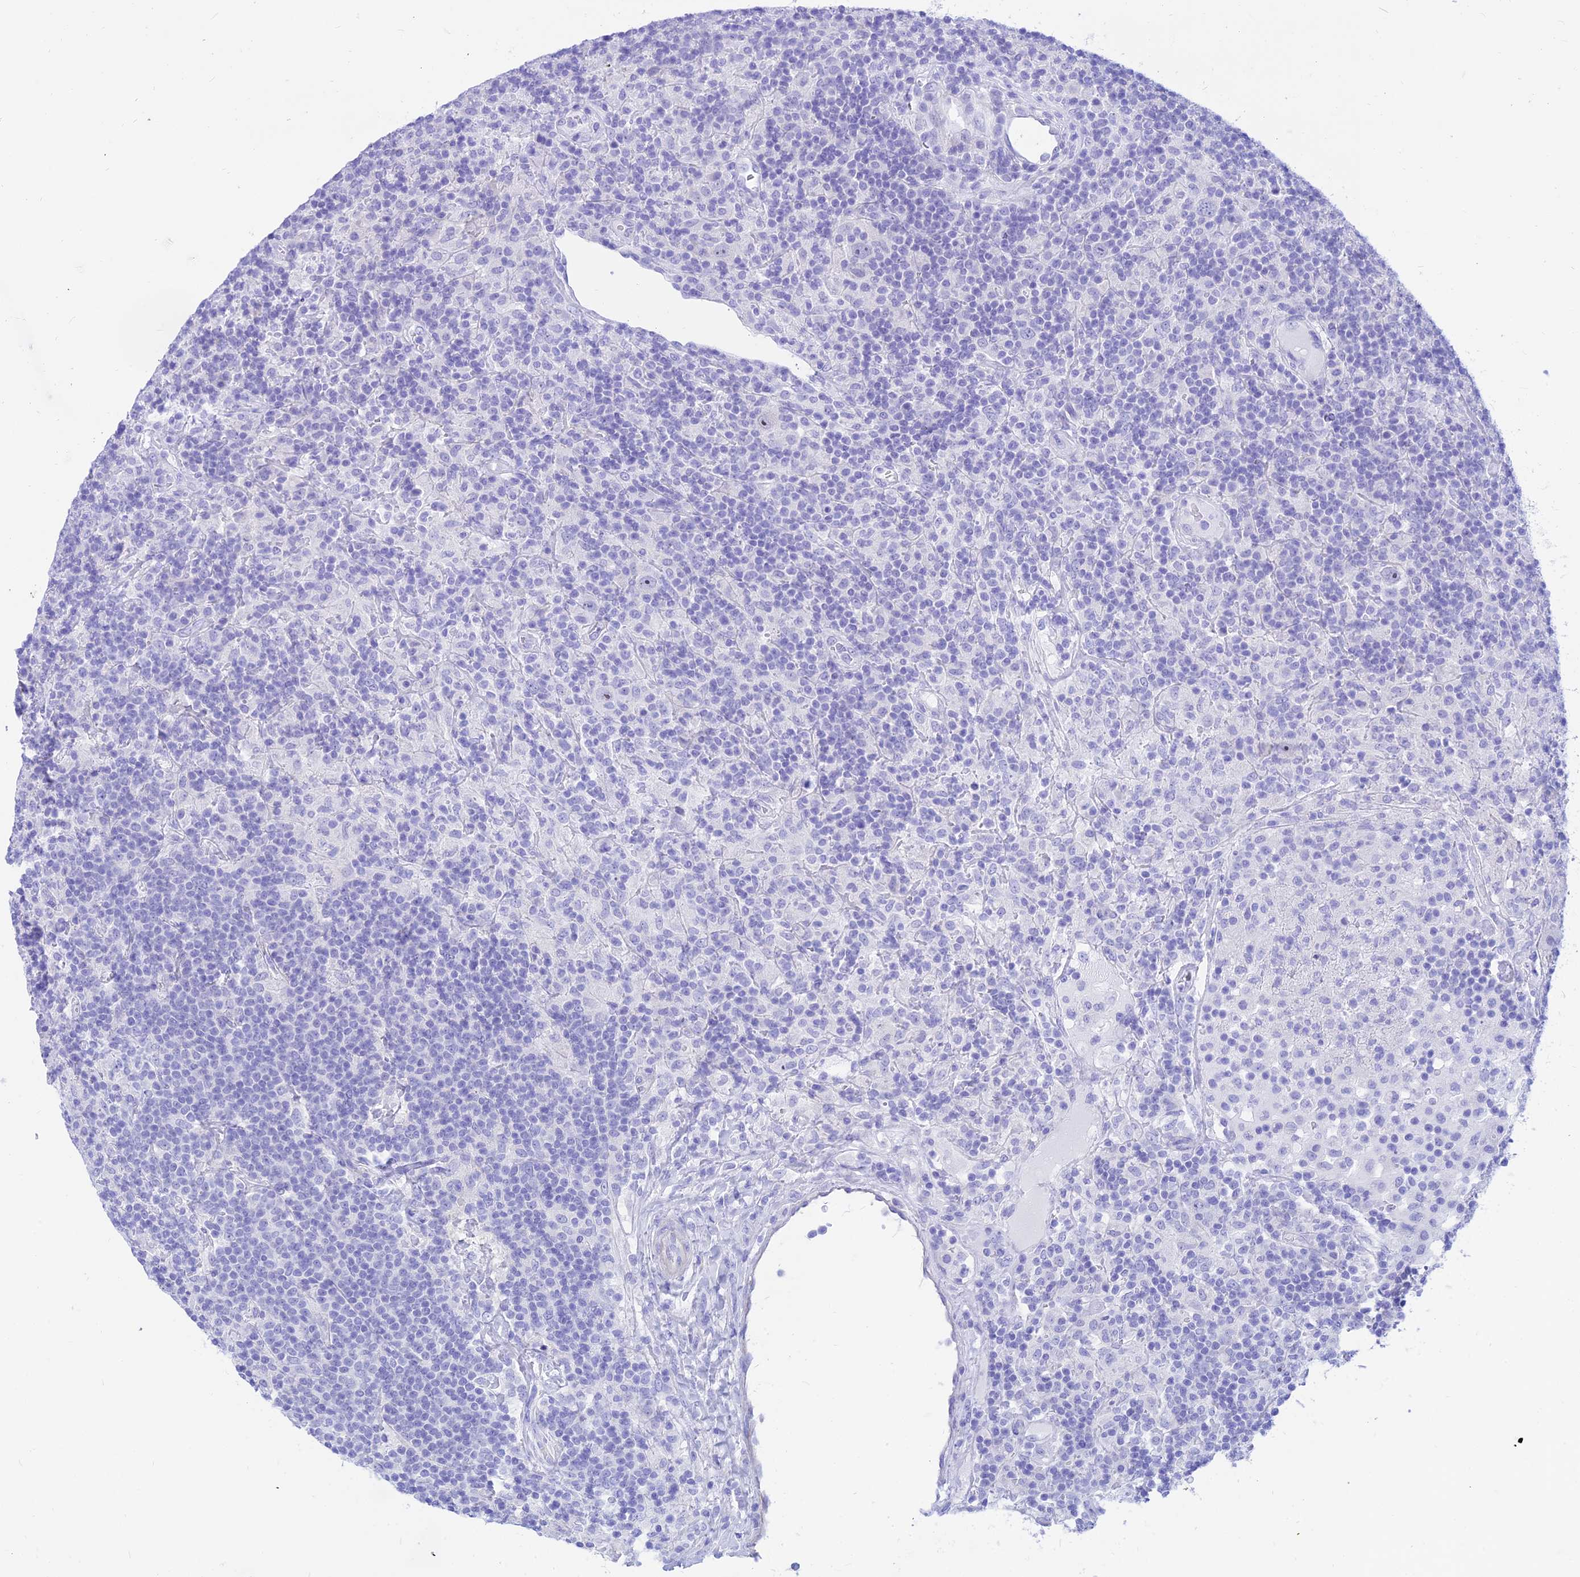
{"staining": {"intensity": "negative", "quantity": "none", "location": "none"}, "tissue": "lymphoma", "cell_type": "Tumor cells", "image_type": "cancer", "snomed": [{"axis": "morphology", "description": "Hodgkin's disease, NOS"}, {"axis": "topography", "description": "Lymph node"}], "caption": "IHC of Hodgkin's disease exhibits no expression in tumor cells.", "gene": "PRNP", "patient": {"sex": "male", "age": 70}}